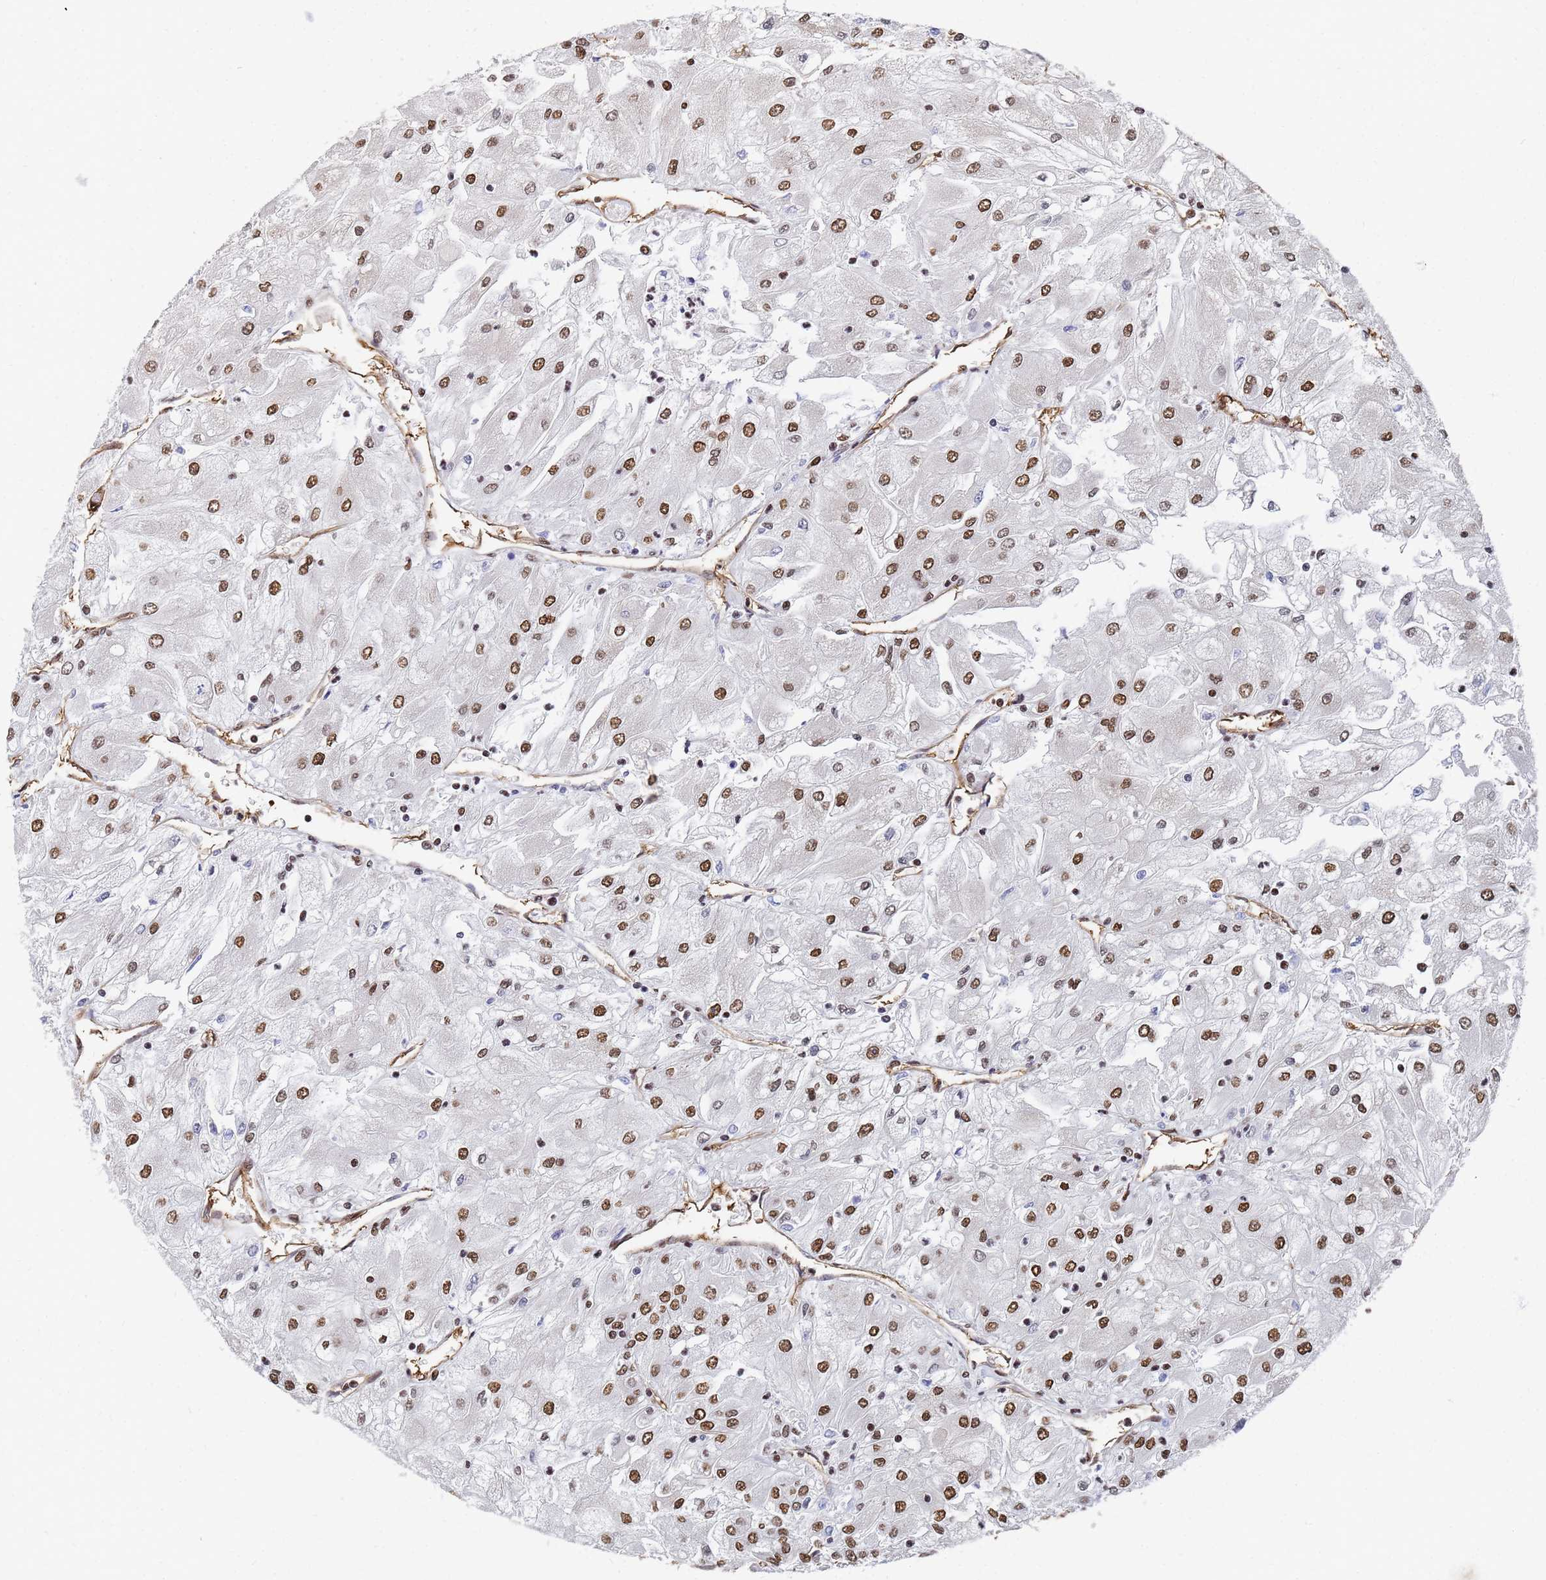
{"staining": {"intensity": "moderate", "quantity": ">75%", "location": "nuclear"}, "tissue": "renal cancer", "cell_type": "Tumor cells", "image_type": "cancer", "snomed": [{"axis": "morphology", "description": "Adenocarcinoma, NOS"}, {"axis": "topography", "description": "Kidney"}], "caption": "Renal cancer (adenocarcinoma) stained for a protein reveals moderate nuclear positivity in tumor cells.", "gene": "RAVER2", "patient": {"sex": "male", "age": 80}}